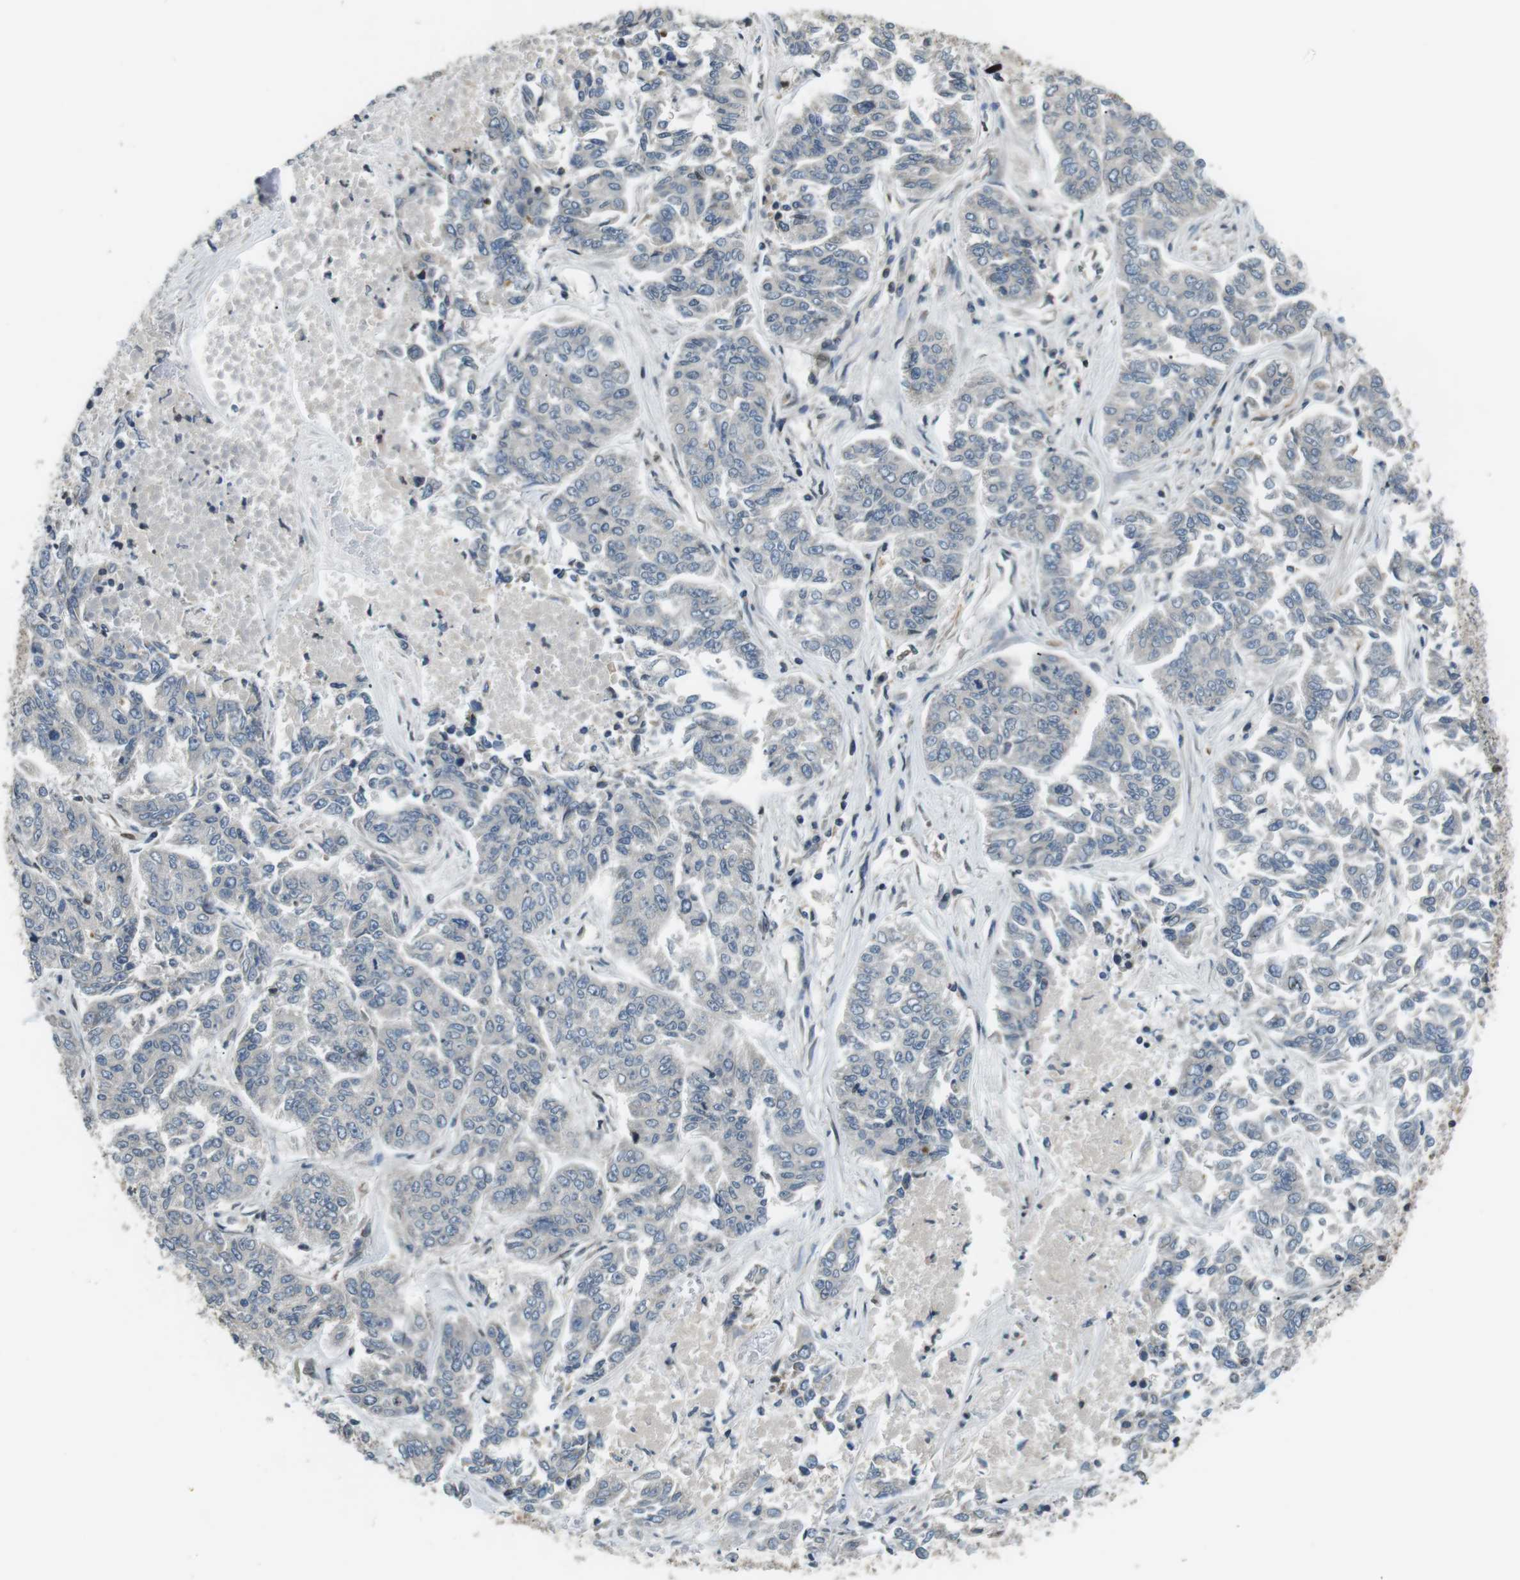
{"staining": {"intensity": "negative", "quantity": "none", "location": "none"}, "tissue": "lung cancer", "cell_type": "Tumor cells", "image_type": "cancer", "snomed": [{"axis": "morphology", "description": "Adenocarcinoma, NOS"}, {"axis": "topography", "description": "Lung"}], "caption": "Immunohistochemistry (IHC) histopathology image of lung cancer (adenocarcinoma) stained for a protein (brown), which shows no positivity in tumor cells. (IHC, brightfield microscopy, high magnification).", "gene": "TMX4", "patient": {"sex": "male", "age": 84}}